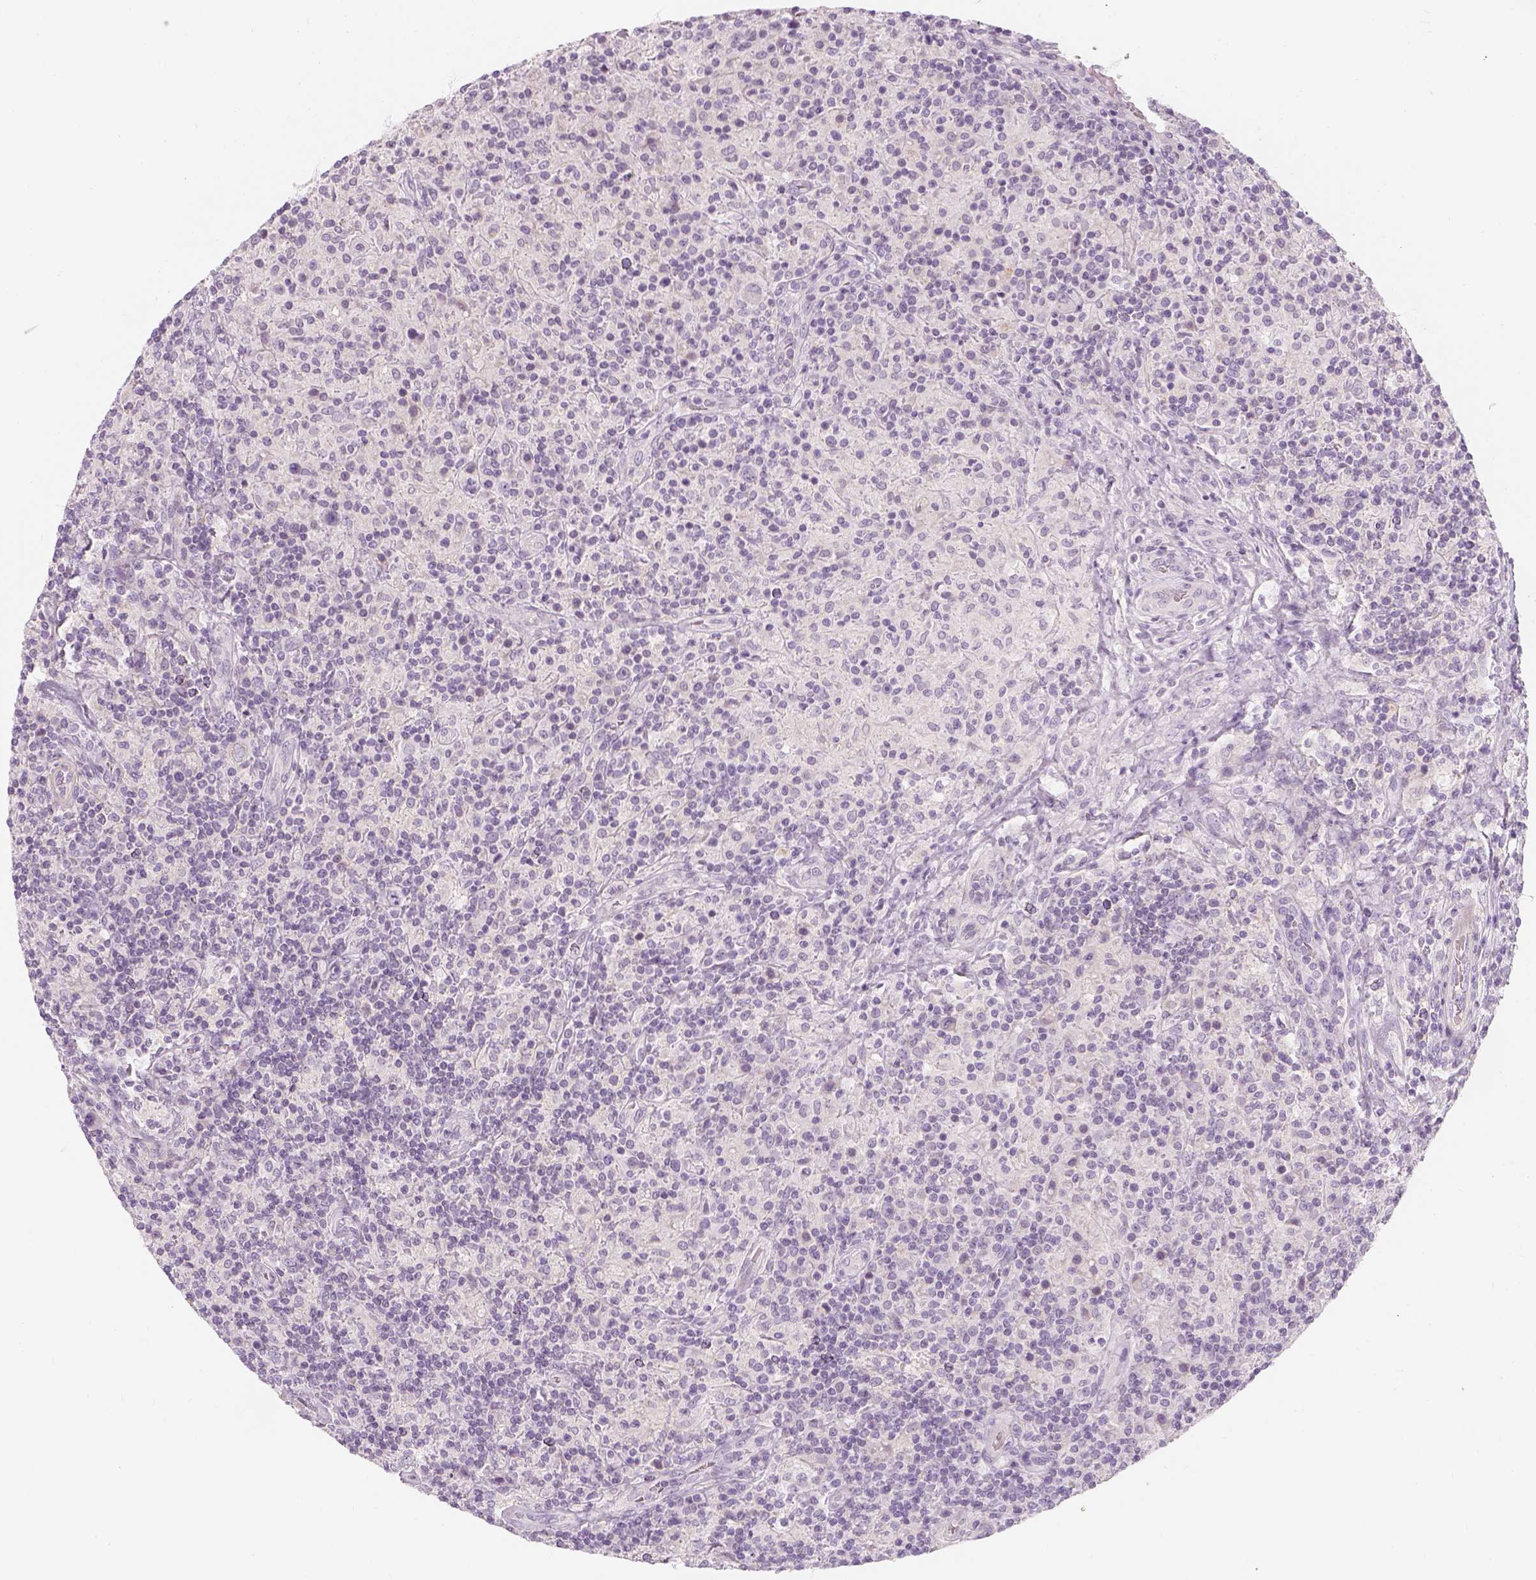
{"staining": {"intensity": "negative", "quantity": "none", "location": "none"}, "tissue": "lymphoma", "cell_type": "Tumor cells", "image_type": "cancer", "snomed": [{"axis": "morphology", "description": "Hodgkin's disease, NOS"}, {"axis": "topography", "description": "Lymph node"}], "caption": "The image shows no significant positivity in tumor cells of lymphoma. (DAB IHC, high magnification).", "gene": "PRAME", "patient": {"sex": "male", "age": 70}}